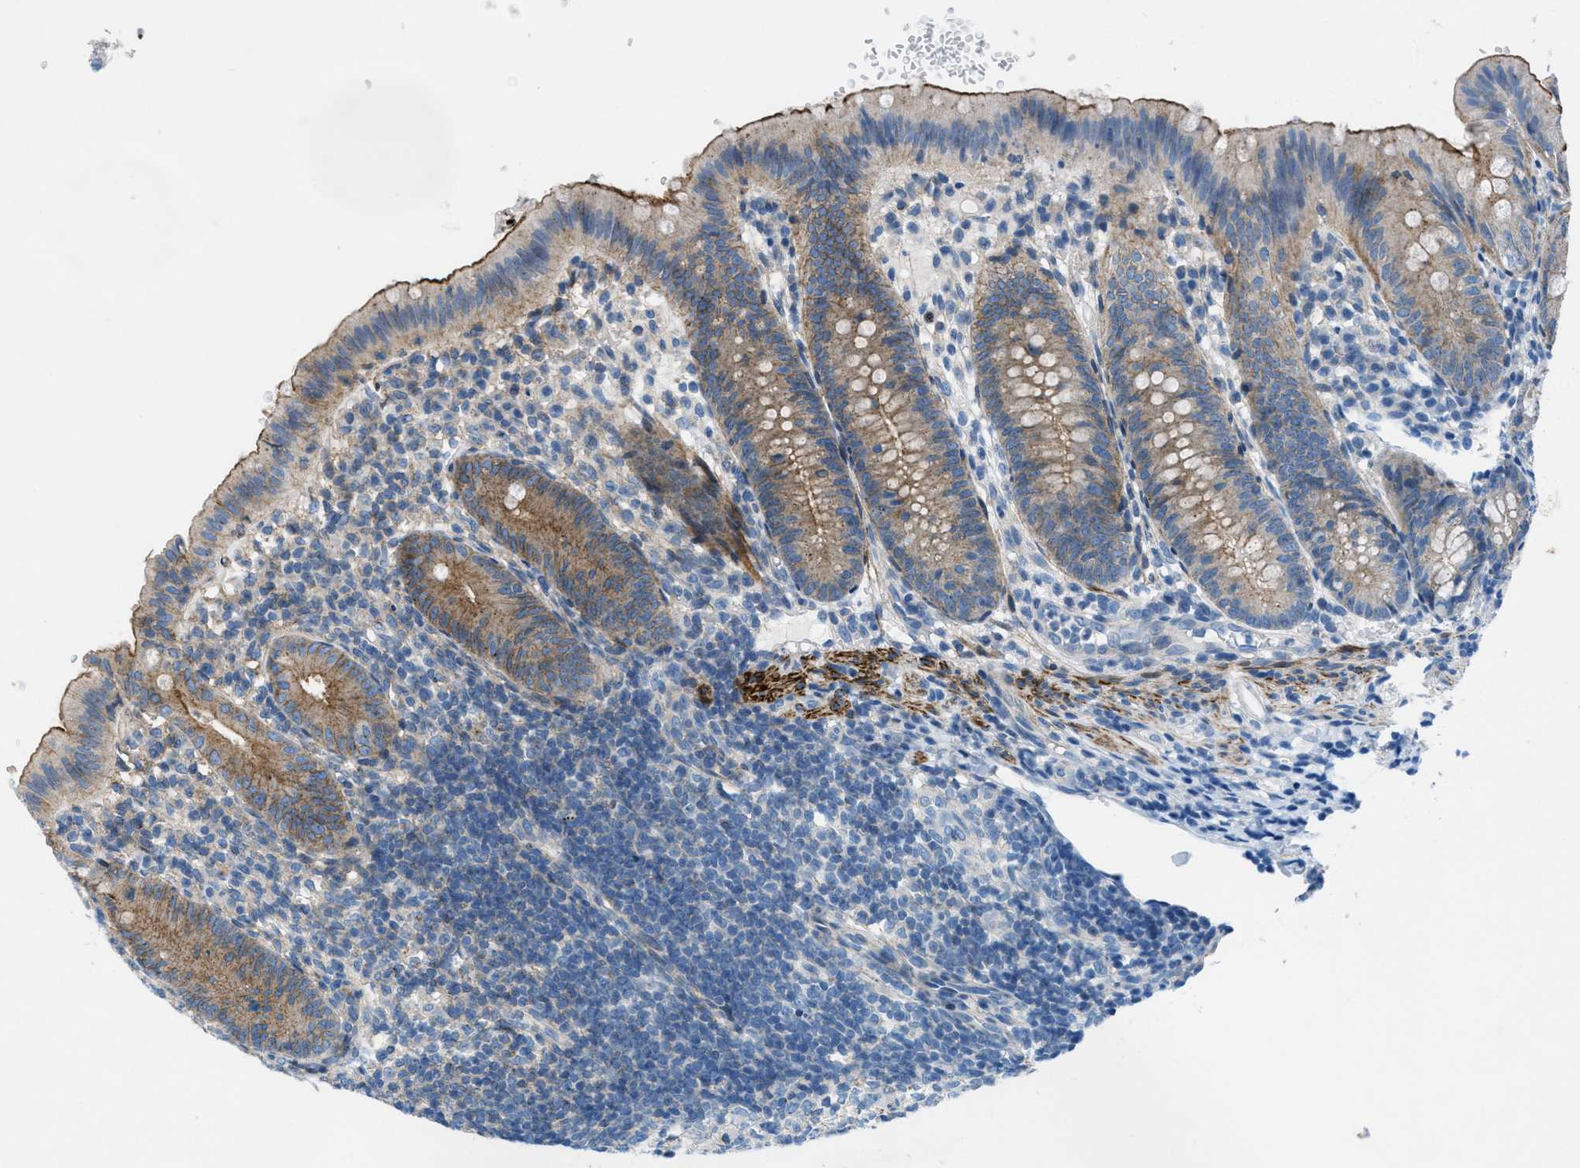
{"staining": {"intensity": "moderate", "quantity": ">75%", "location": "cytoplasmic/membranous"}, "tissue": "appendix", "cell_type": "Glandular cells", "image_type": "normal", "snomed": [{"axis": "morphology", "description": "Normal tissue, NOS"}, {"axis": "topography", "description": "Appendix"}], "caption": "About >75% of glandular cells in unremarkable human appendix display moderate cytoplasmic/membranous protein positivity as visualized by brown immunohistochemical staining.", "gene": "MFSD13A", "patient": {"sex": "male", "age": 1}}